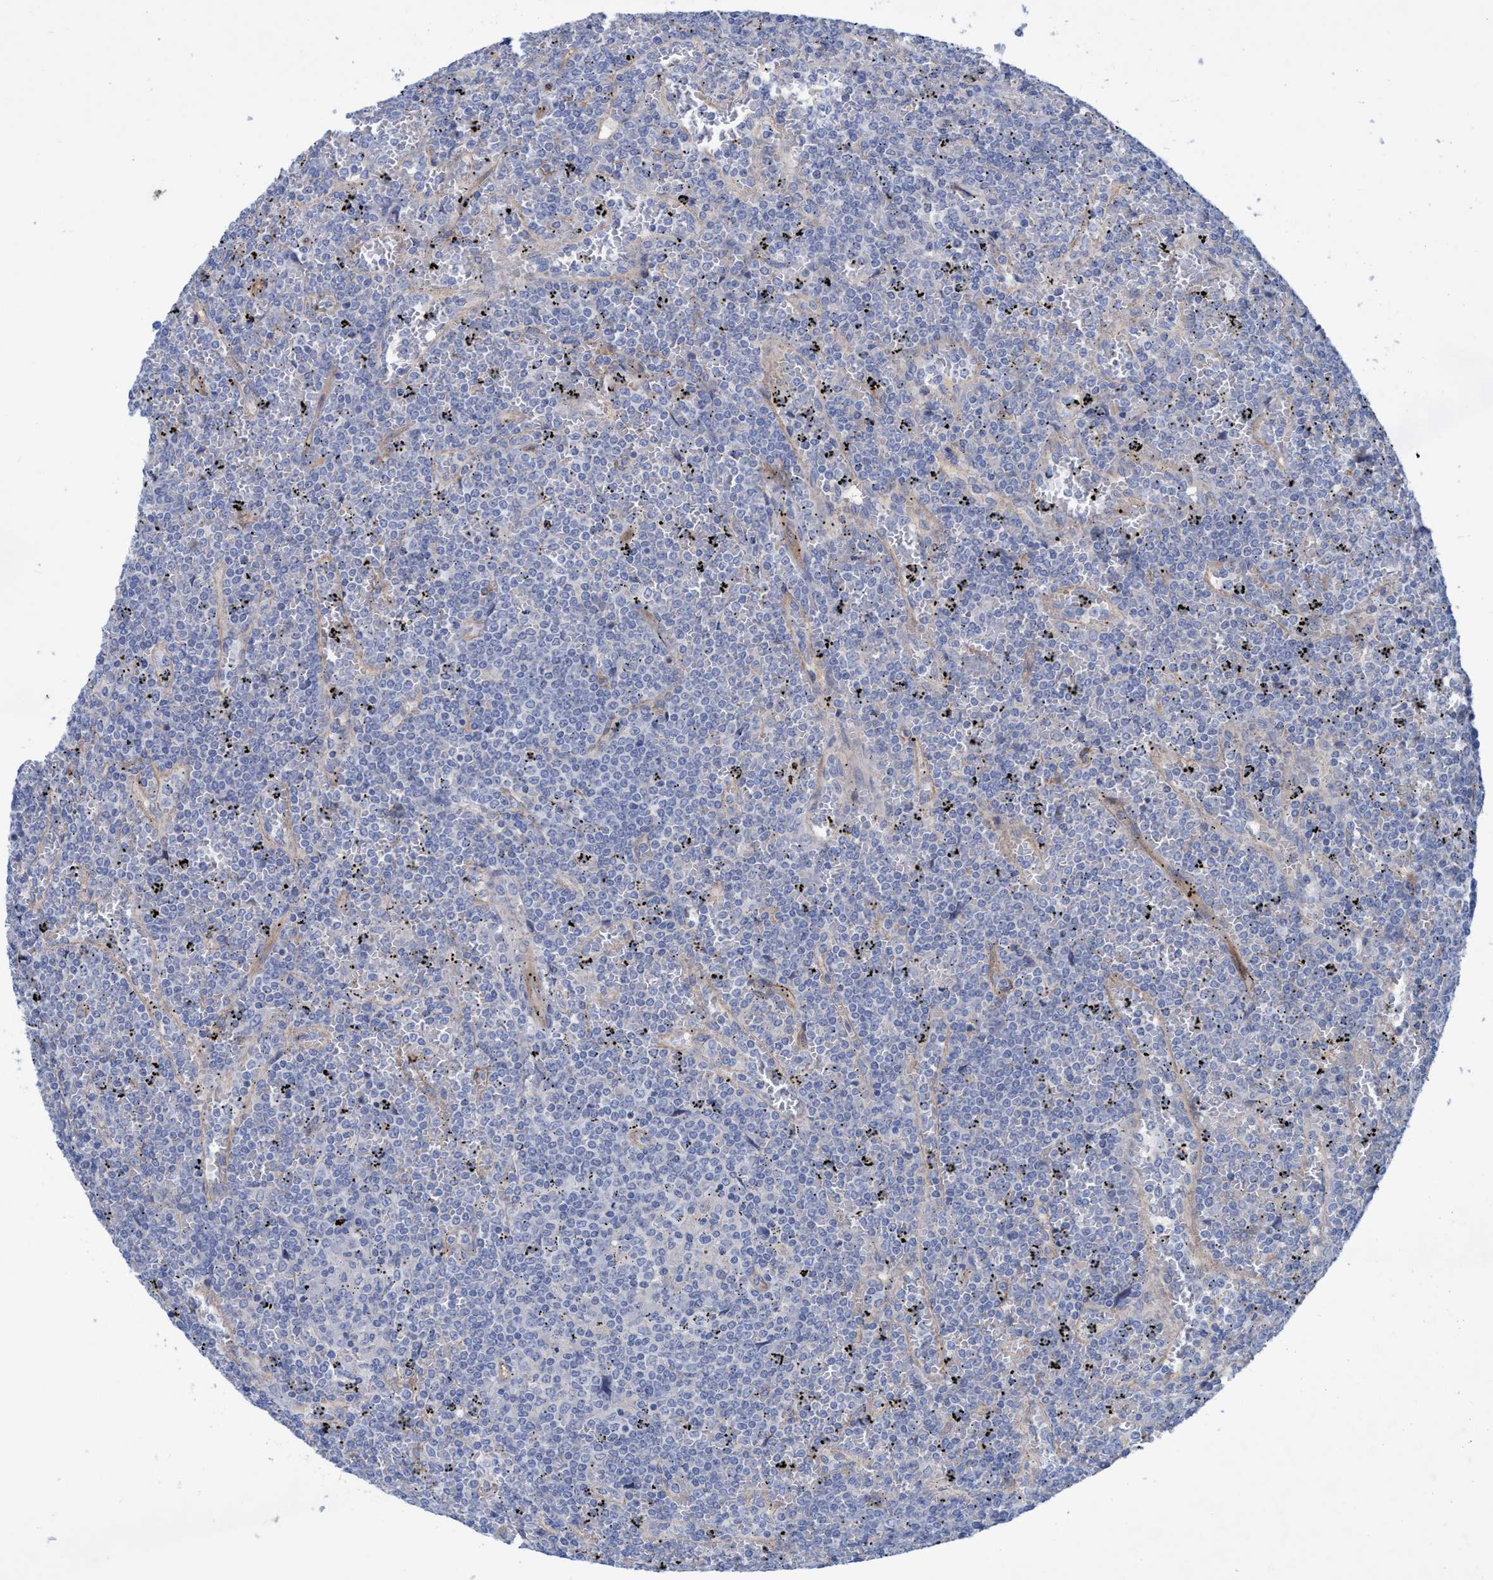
{"staining": {"intensity": "negative", "quantity": "none", "location": "none"}, "tissue": "lymphoma", "cell_type": "Tumor cells", "image_type": "cancer", "snomed": [{"axis": "morphology", "description": "Malignant lymphoma, non-Hodgkin's type, Low grade"}, {"axis": "topography", "description": "Spleen"}], "caption": "This photomicrograph is of lymphoma stained with immunohistochemistry (IHC) to label a protein in brown with the nuclei are counter-stained blue. There is no expression in tumor cells.", "gene": "GULP1", "patient": {"sex": "female", "age": 19}}